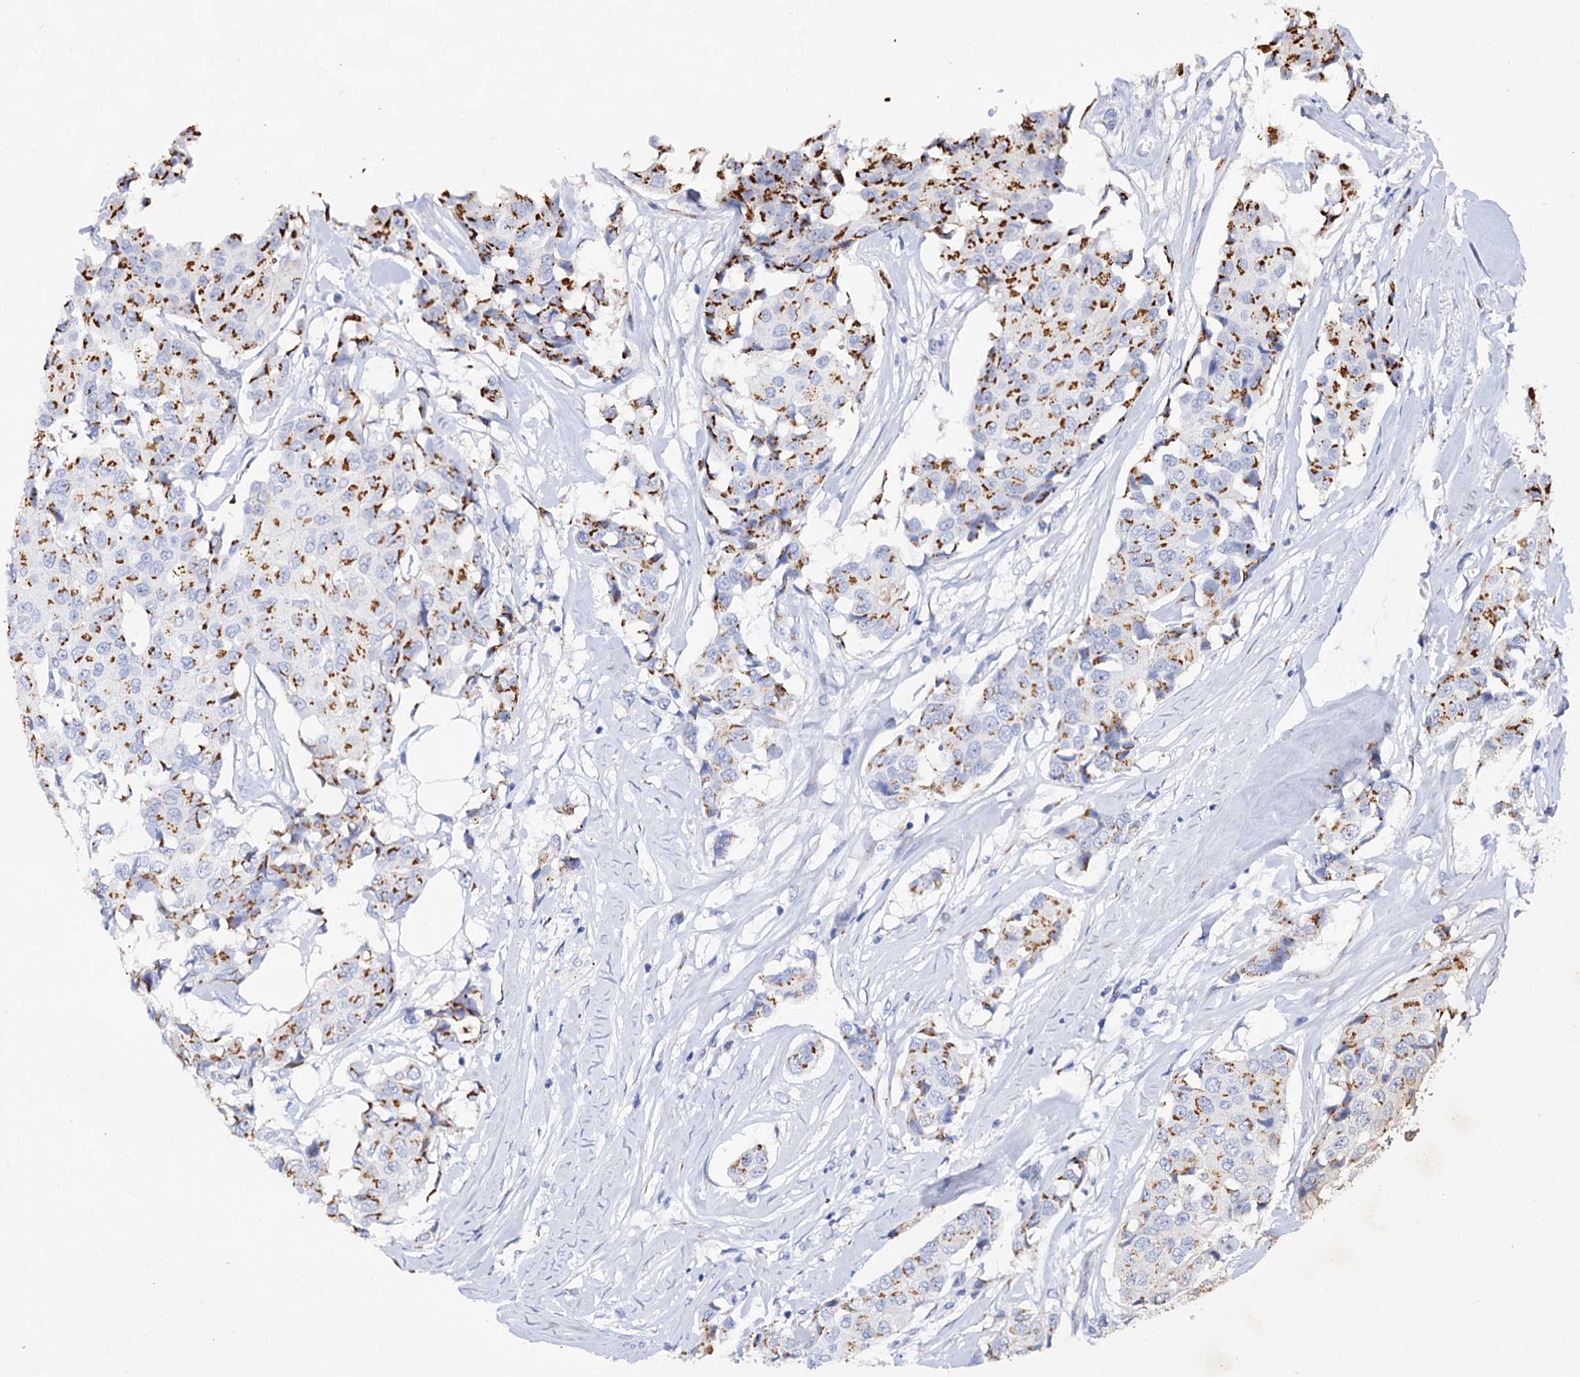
{"staining": {"intensity": "strong", "quantity": ">75%", "location": "cytoplasmic/membranous"}, "tissue": "breast cancer", "cell_type": "Tumor cells", "image_type": "cancer", "snomed": [{"axis": "morphology", "description": "Duct carcinoma"}, {"axis": "topography", "description": "Breast"}], "caption": "Brown immunohistochemical staining in breast cancer shows strong cytoplasmic/membranous staining in approximately >75% of tumor cells.", "gene": "C11orf96", "patient": {"sex": "female", "age": 80}}